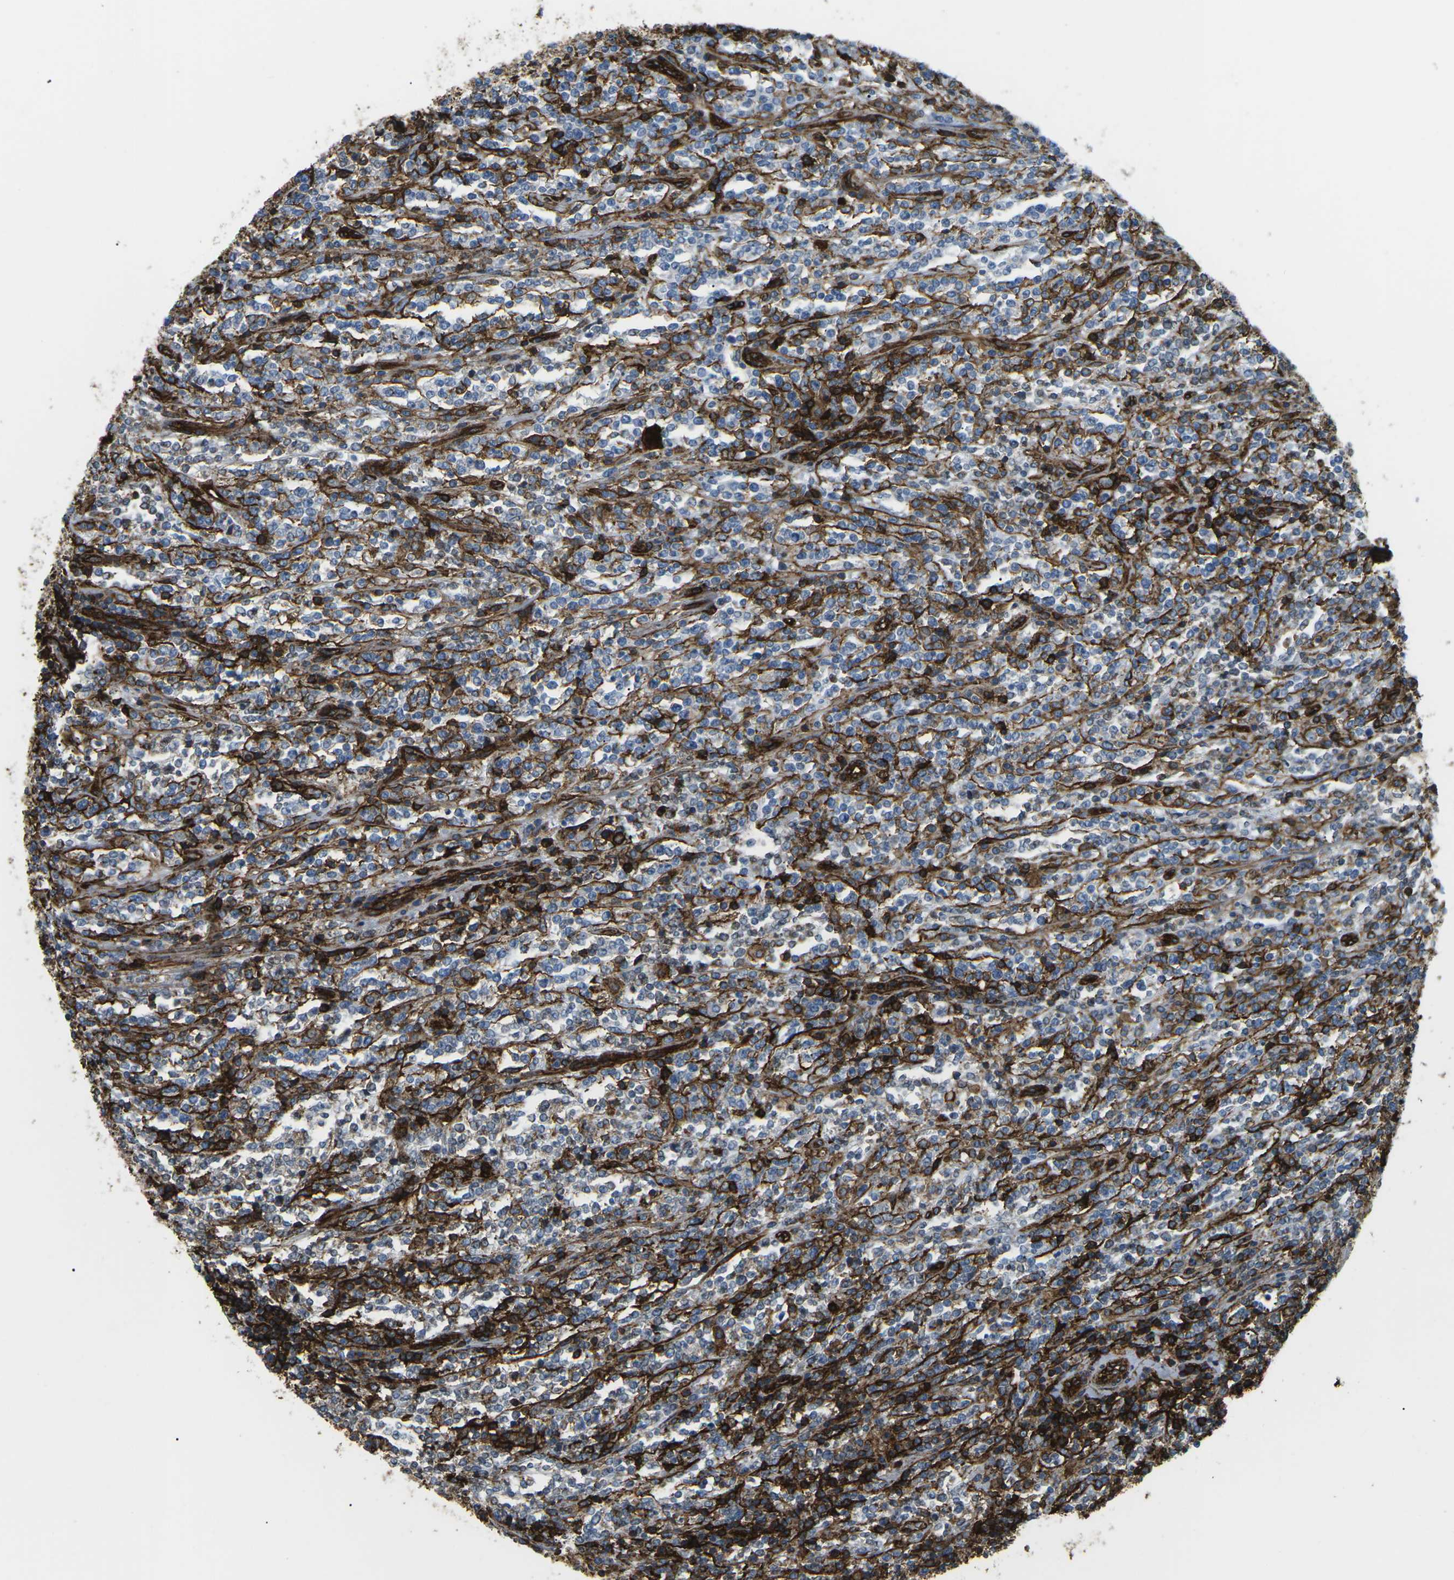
{"staining": {"intensity": "weak", "quantity": "<25%", "location": "cytoplasmic/membranous"}, "tissue": "lymphoma", "cell_type": "Tumor cells", "image_type": "cancer", "snomed": [{"axis": "morphology", "description": "Malignant lymphoma, non-Hodgkin's type, High grade"}, {"axis": "topography", "description": "Soft tissue"}], "caption": "IHC image of neoplastic tissue: human lymphoma stained with DAB exhibits no significant protein positivity in tumor cells. (DAB (3,3'-diaminobenzidine) immunohistochemistry (IHC) visualized using brightfield microscopy, high magnification).", "gene": "HLA-B", "patient": {"sex": "male", "age": 18}}